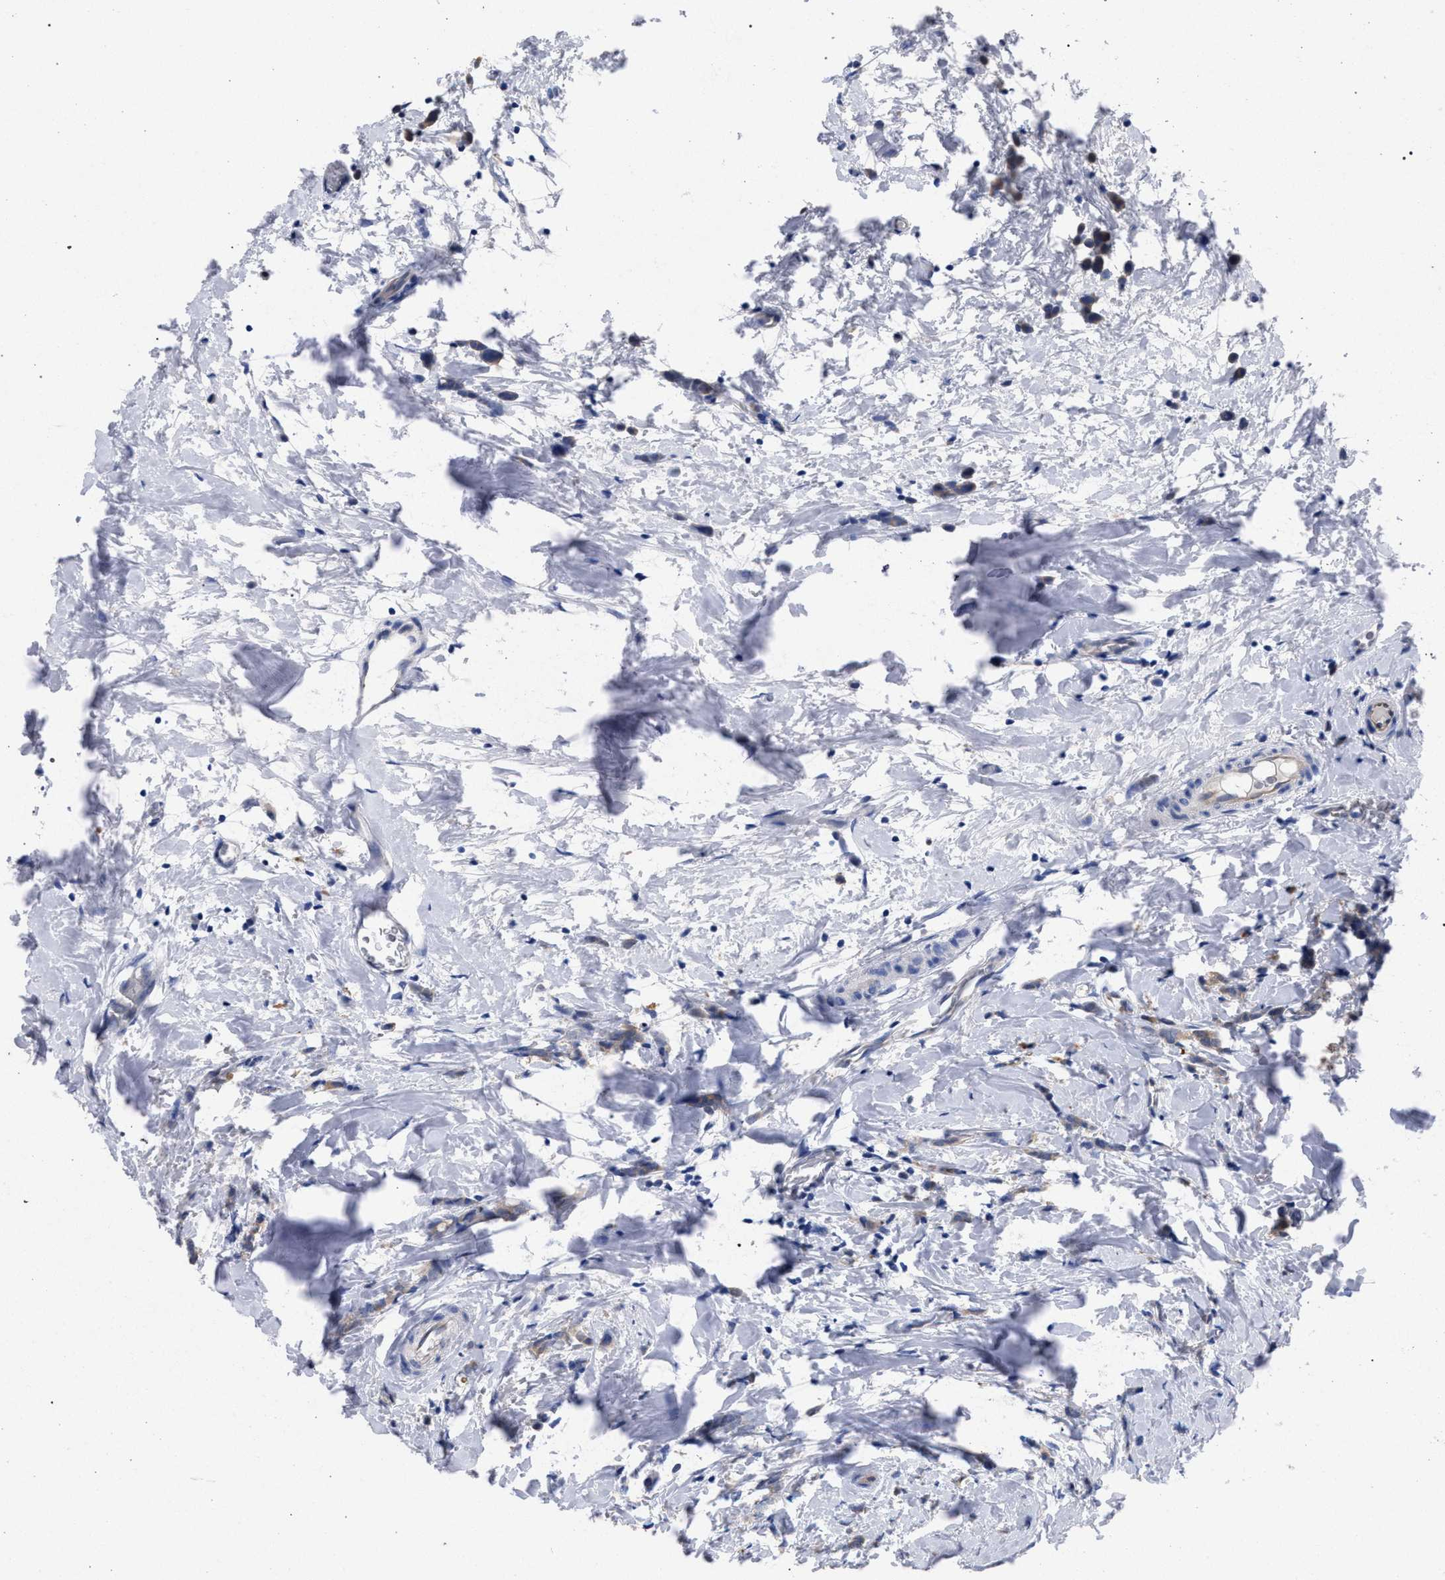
{"staining": {"intensity": "weak", "quantity": "<25%", "location": "cytoplasmic/membranous"}, "tissue": "breast cancer", "cell_type": "Tumor cells", "image_type": "cancer", "snomed": [{"axis": "morphology", "description": "Lobular carcinoma"}, {"axis": "topography", "description": "Breast"}], "caption": "Human breast cancer stained for a protein using immunohistochemistry (IHC) shows no staining in tumor cells.", "gene": "GMPR", "patient": {"sex": "female", "age": 60}}